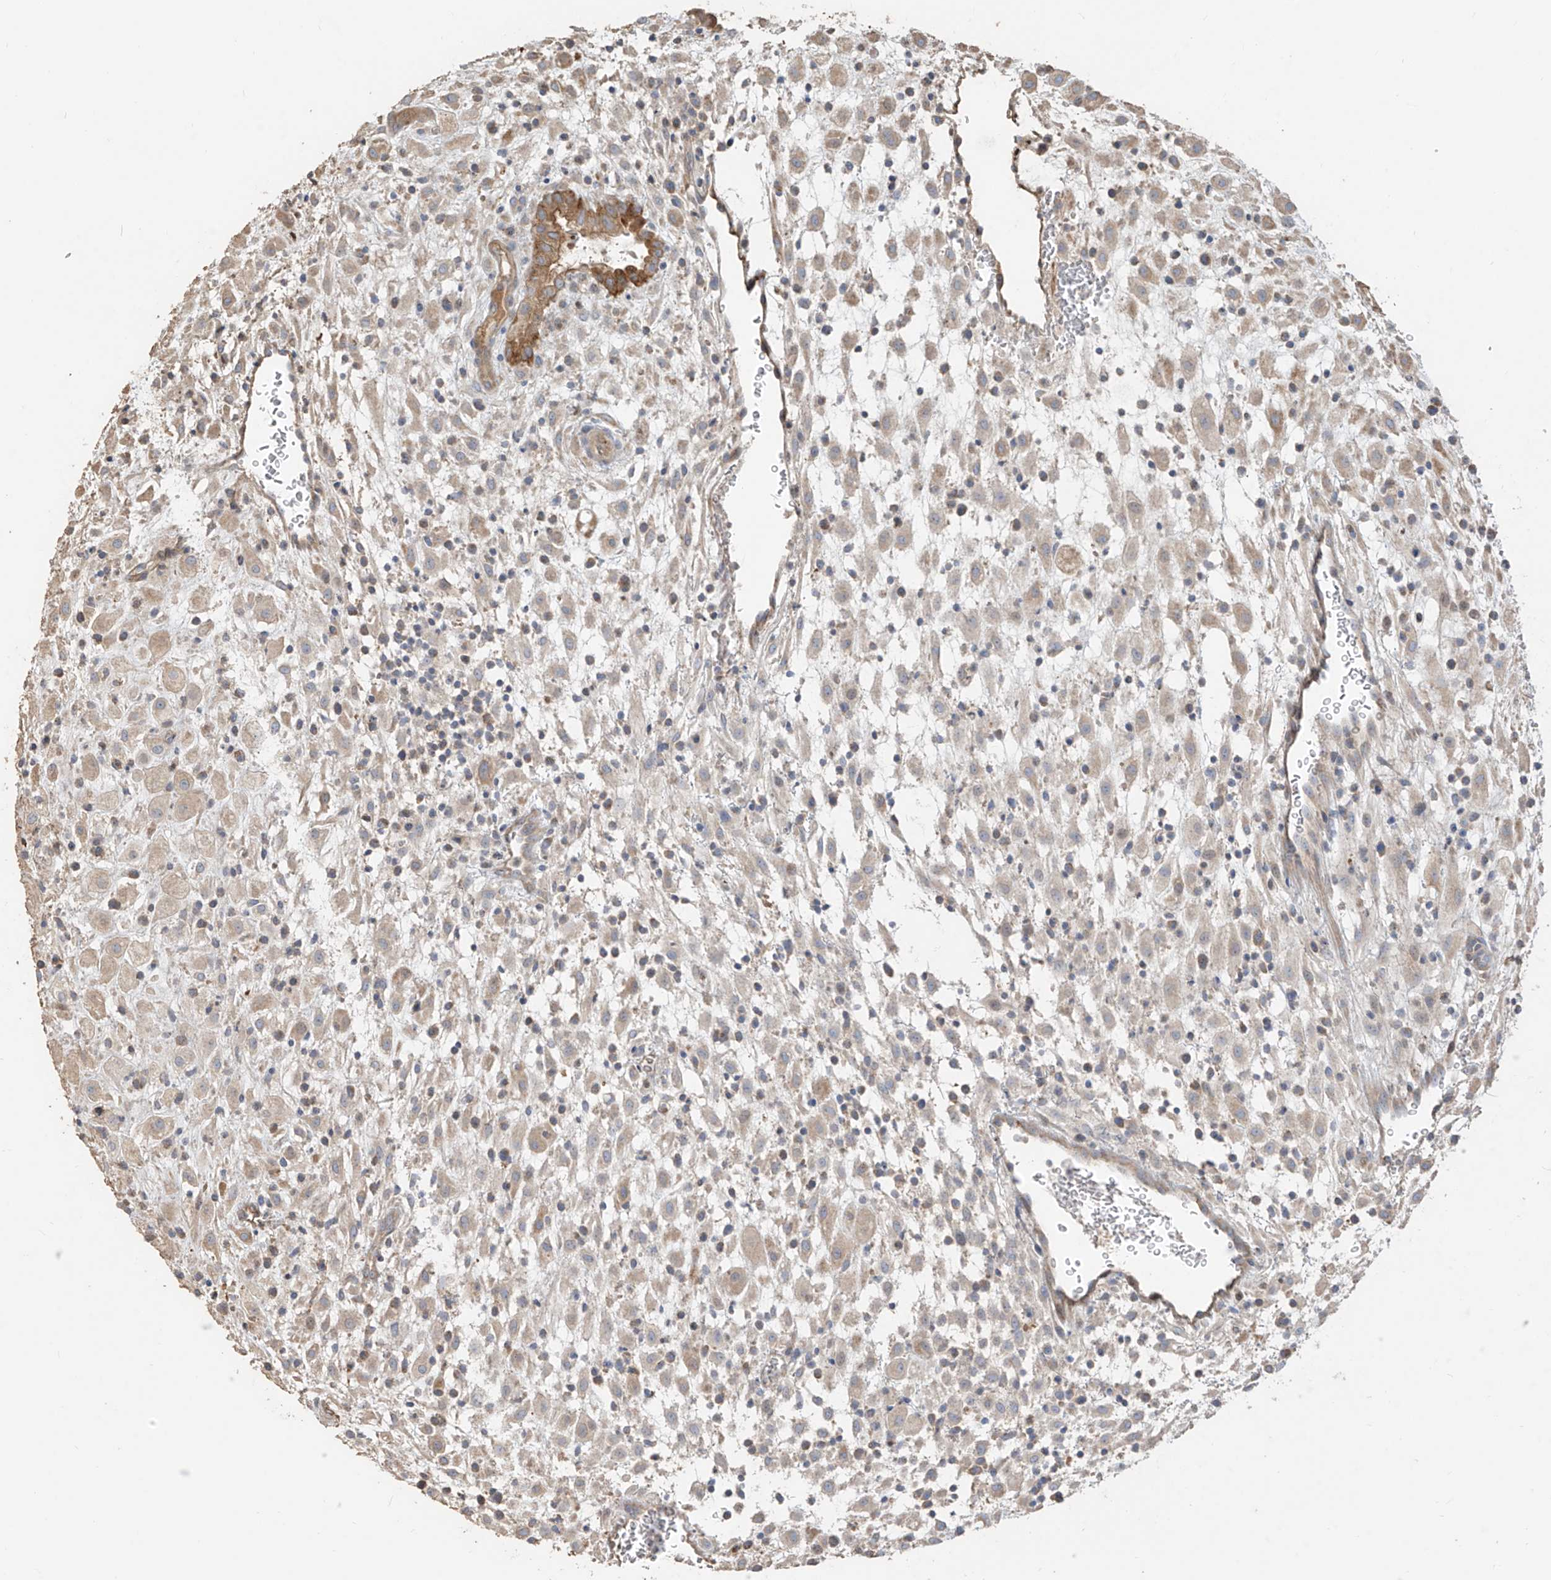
{"staining": {"intensity": "weak", "quantity": "<25%", "location": "cytoplasmic/membranous"}, "tissue": "placenta", "cell_type": "Decidual cells", "image_type": "normal", "snomed": [{"axis": "morphology", "description": "Normal tissue, NOS"}, {"axis": "topography", "description": "Placenta"}], "caption": "IHC photomicrograph of benign placenta stained for a protein (brown), which shows no expression in decidual cells. Brightfield microscopy of IHC stained with DAB (brown) and hematoxylin (blue), captured at high magnification.", "gene": "ABTB1", "patient": {"sex": "female", "age": 35}}